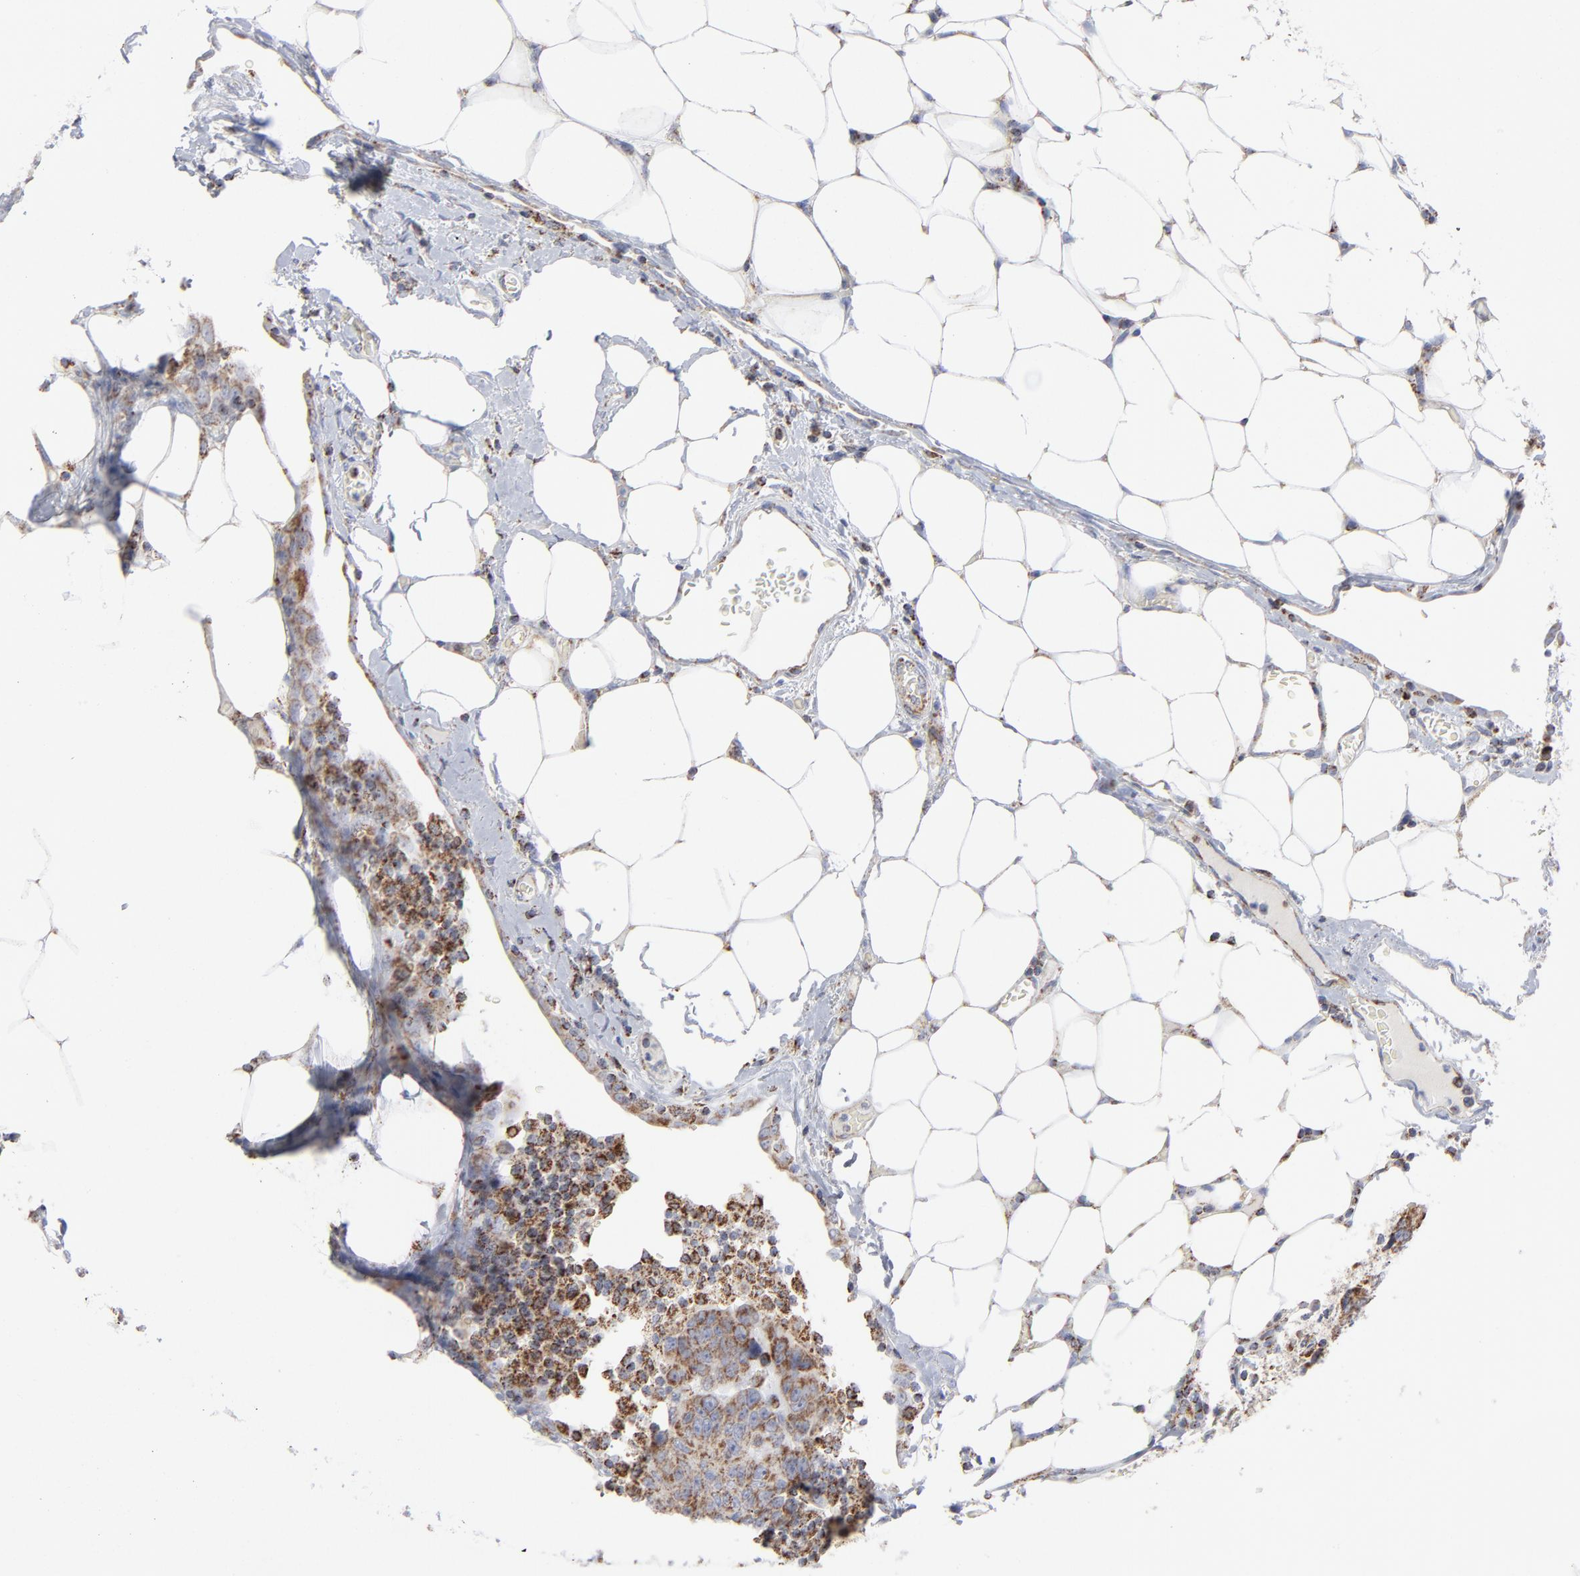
{"staining": {"intensity": "moderate", "quantity": "25%-75%", "location": "cytoplasmic/membranous"}, "tissue": "colorectal cancer", "cell_type": "Tumor cells", "image_type": "cancer", "snomed": [{"axis": "morphology", "description": "Adenocarcinoma, NOS"}, {"axis": "topography", "description": "Colon"}], "caption": "An immunohistochemistry micrograph of neoplastic tissue is shown. Protein staining in brown highlights moderate cytoplasmic/membranous positivity in colorectal cancer within tumor cells.", "gene": "ASB3", "patient": {"sex": "female", "age": 86}}